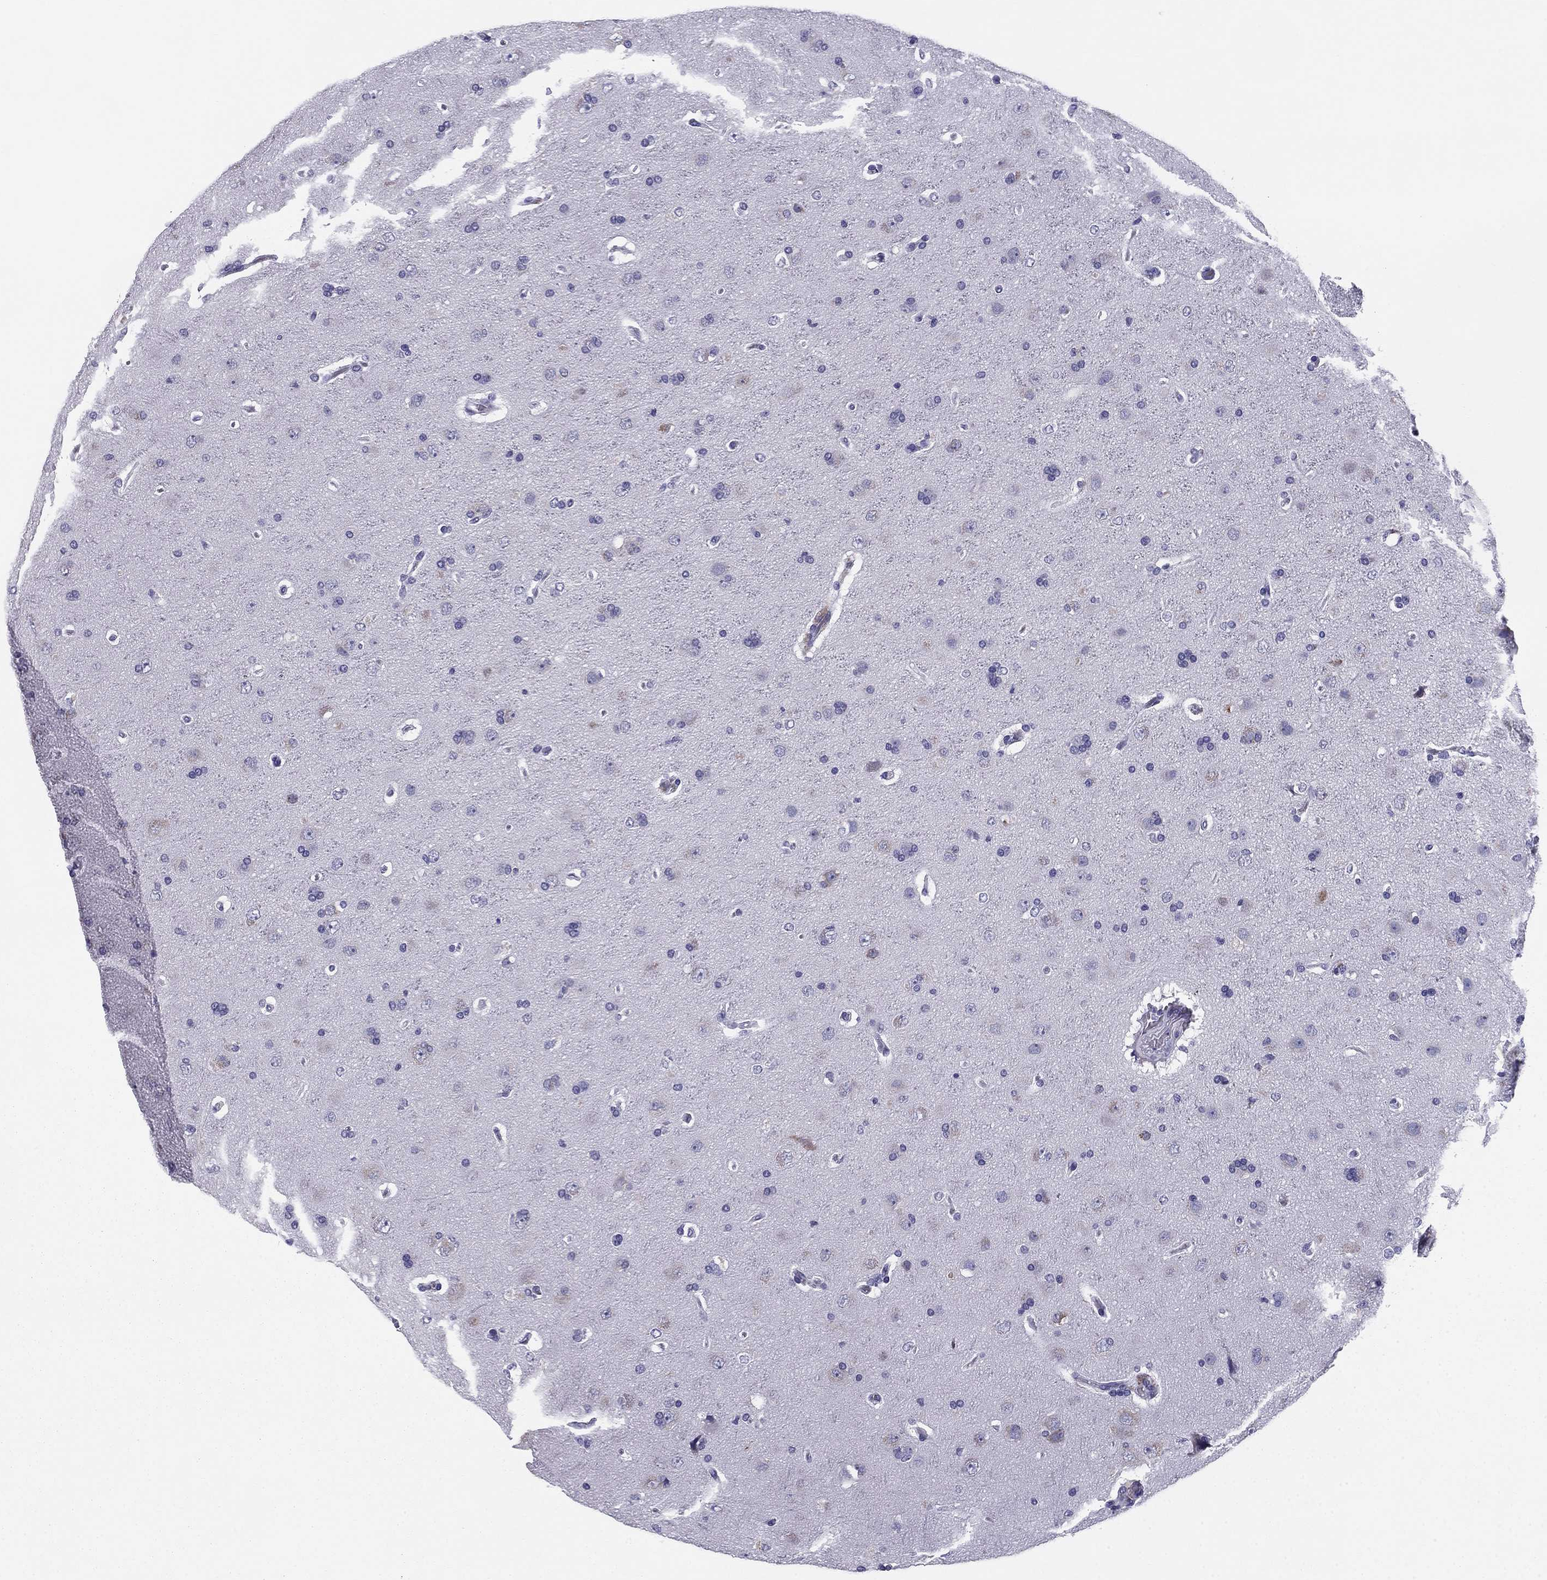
{"staining": {"intensity": "weak", "quantity": "25%-75%", "location": "cytoplasmic/membranous"}, "tissue": "glioma", "cell_type": "Tumor cells", "image_type": "cancer", "snomed": [{"axis": "morphology", "description": "Glioma, malignant, NOS"}, {"axis": "topography", "description": "Cerebral cortex"}], "caption": "Approximately 25%-75% of tumor cells in glioma show weak cytoplasmic/membranous protein expression as visualized by brown immunohistochemical staining.", "gene": "TMED3", "patient": {"sex": "male", "age": 58}}